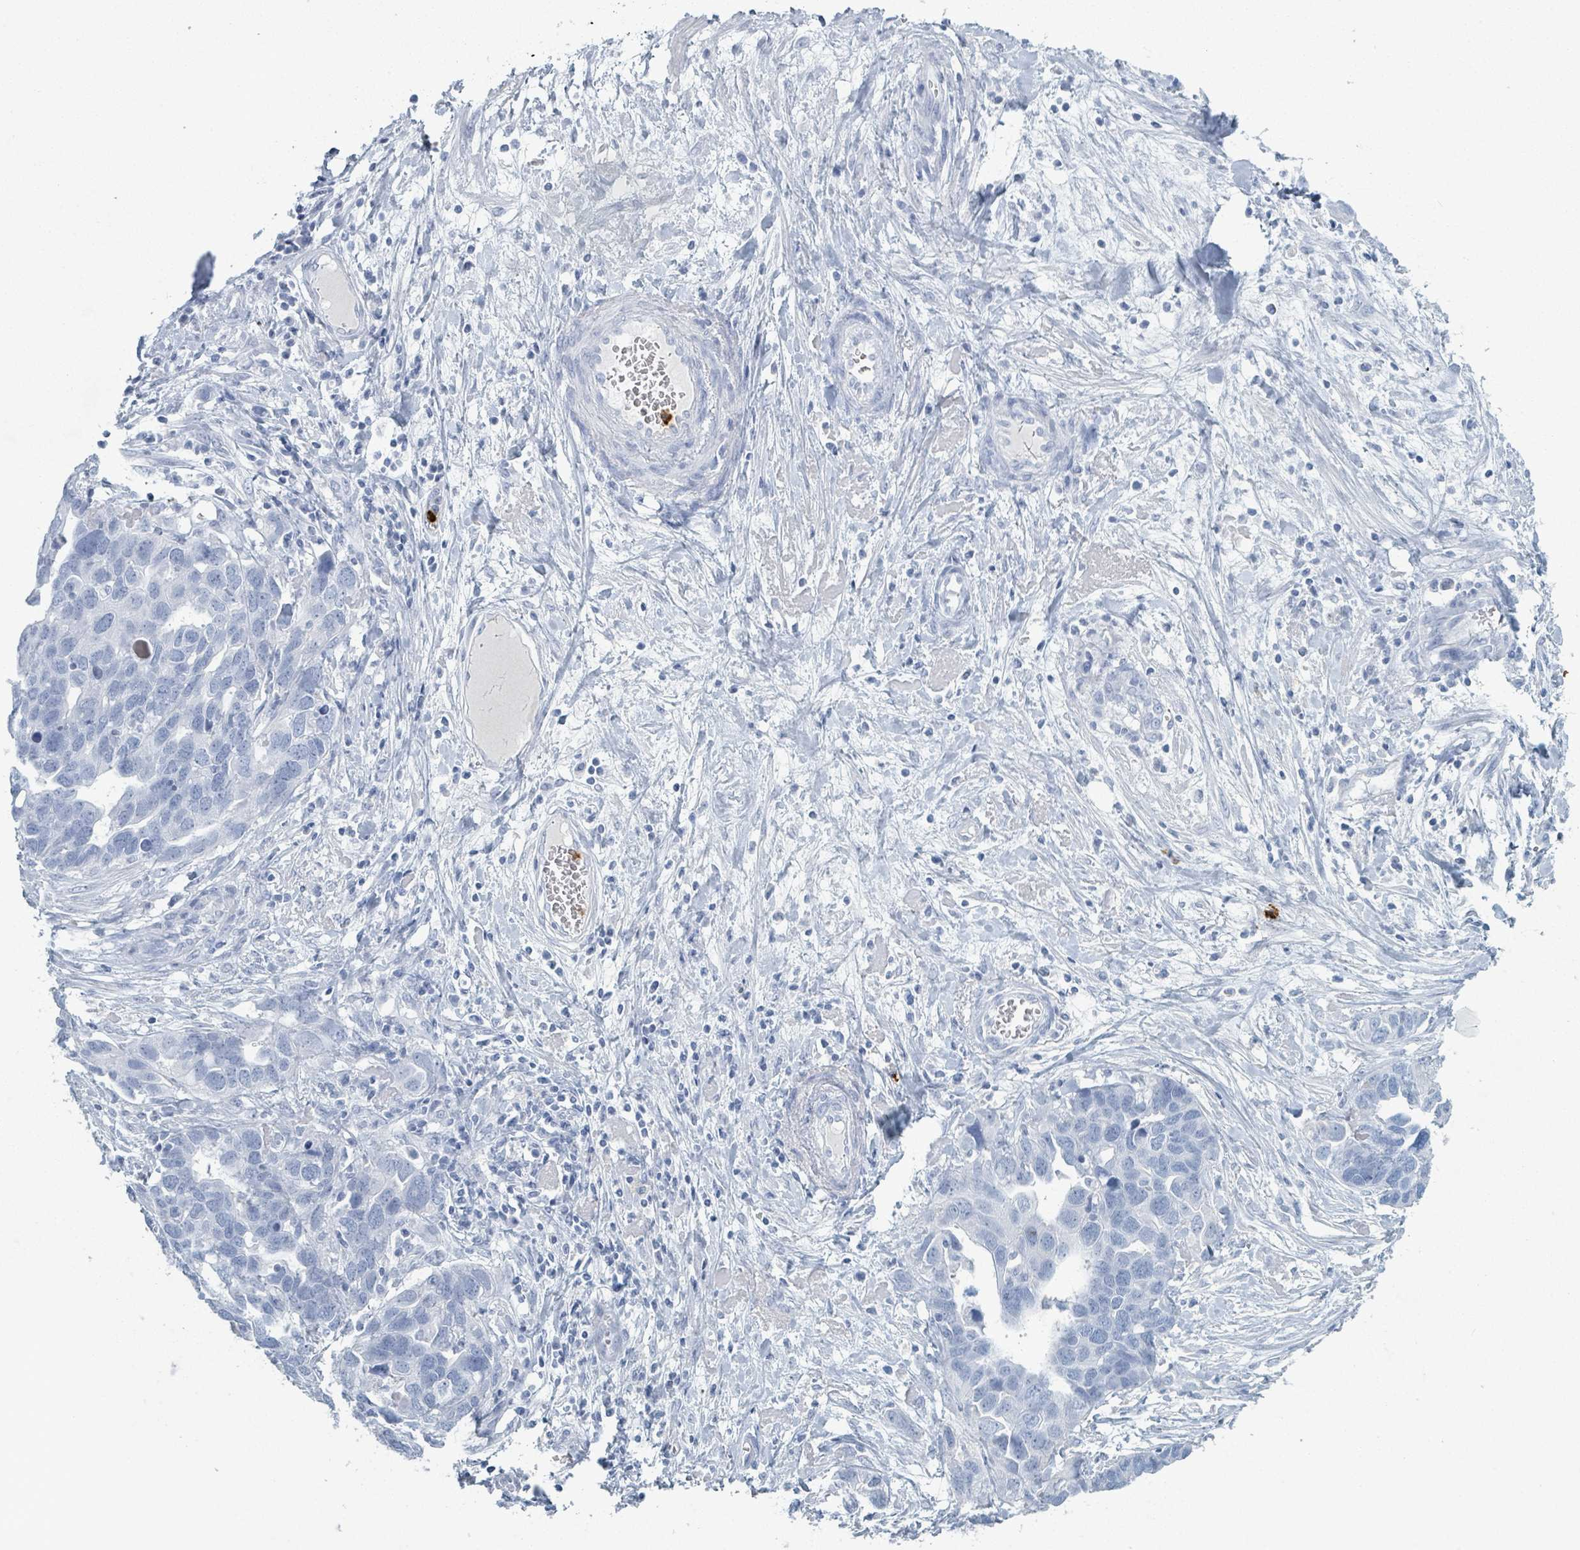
{"staining": {"intensity": "negative", "quantity": "none", "location": "none"}, "tissue": "ovarian cancer", "cell_type": "Tumor cells", "image_type": "cancer", "snomed": [{"axis": "morphology", "description": "Cystadenocarcinoma, serous, NOS"}, {"axis": "topography", "description": "Ovary"}], "caption": "Immunohistochemical staining of ovarian cancer shows no significant staining in tumor cells.", "gene": "DEFA4", "patient": {"sex": "female", "age": 54}}